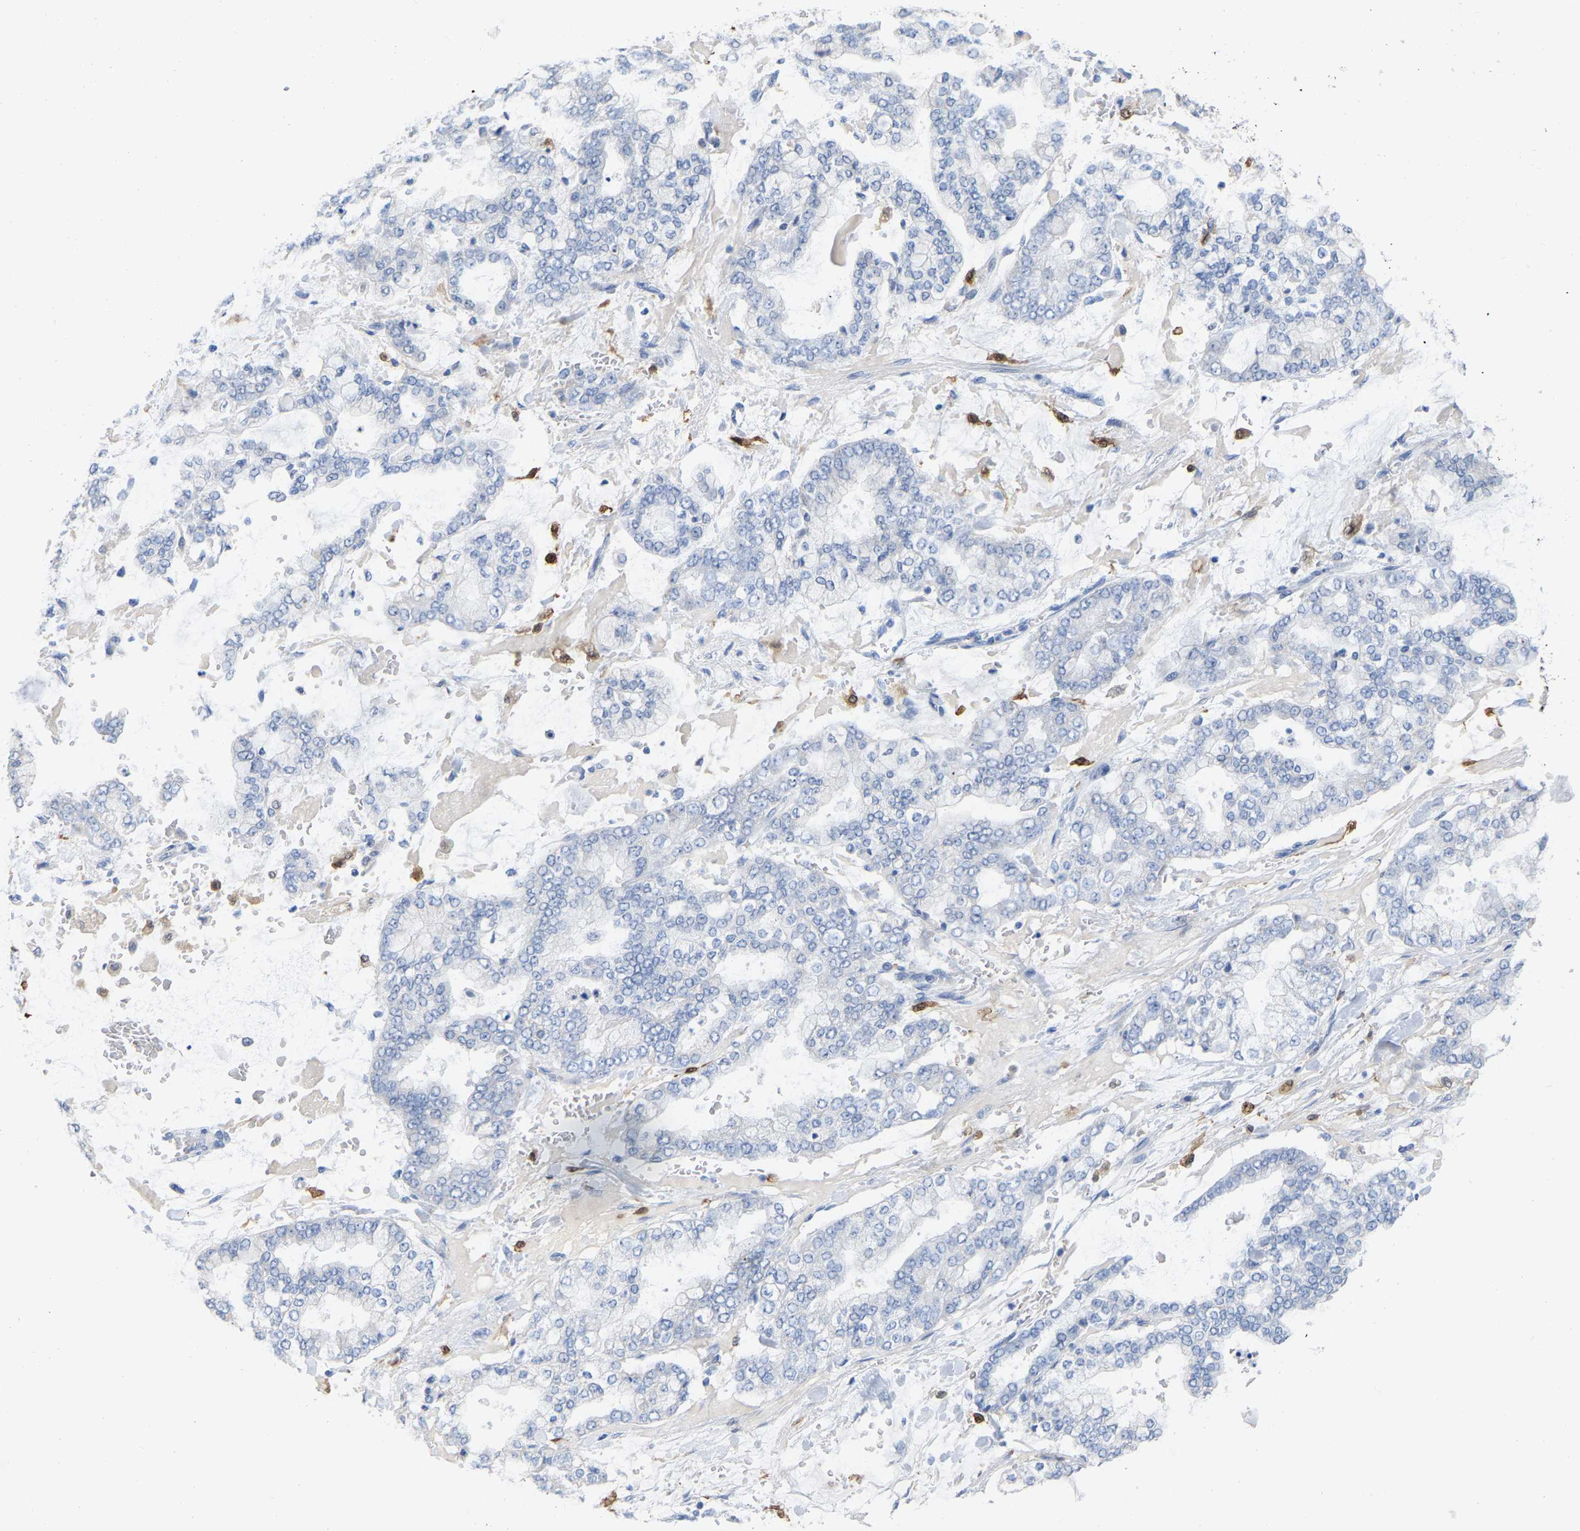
{"staining": {"intensity": "negative", "quantity": "none", "location": "none"}, "tissue": "stomach cancer", "cell_type": "Tumor cells", "image_type": "cancer", "snomed": [{"axis": "morphology", "description": "Normal tissue, NOS"}, {"axis": "morphology", "description": "Adenocarcinoma, NOS"}, {"axis": "topography", "description": "Stomach, upper"}, {"axis": "topography", "description": "Stomach"}], "caption": "The histopathology image shows no significant expression in tumor cells of adenocarcinoma (stomach). (Brightfield microscopy of DAB IHC at high magnification).", "gene": "ULBP2", "patient": {"sex": "male", "age": 76}}